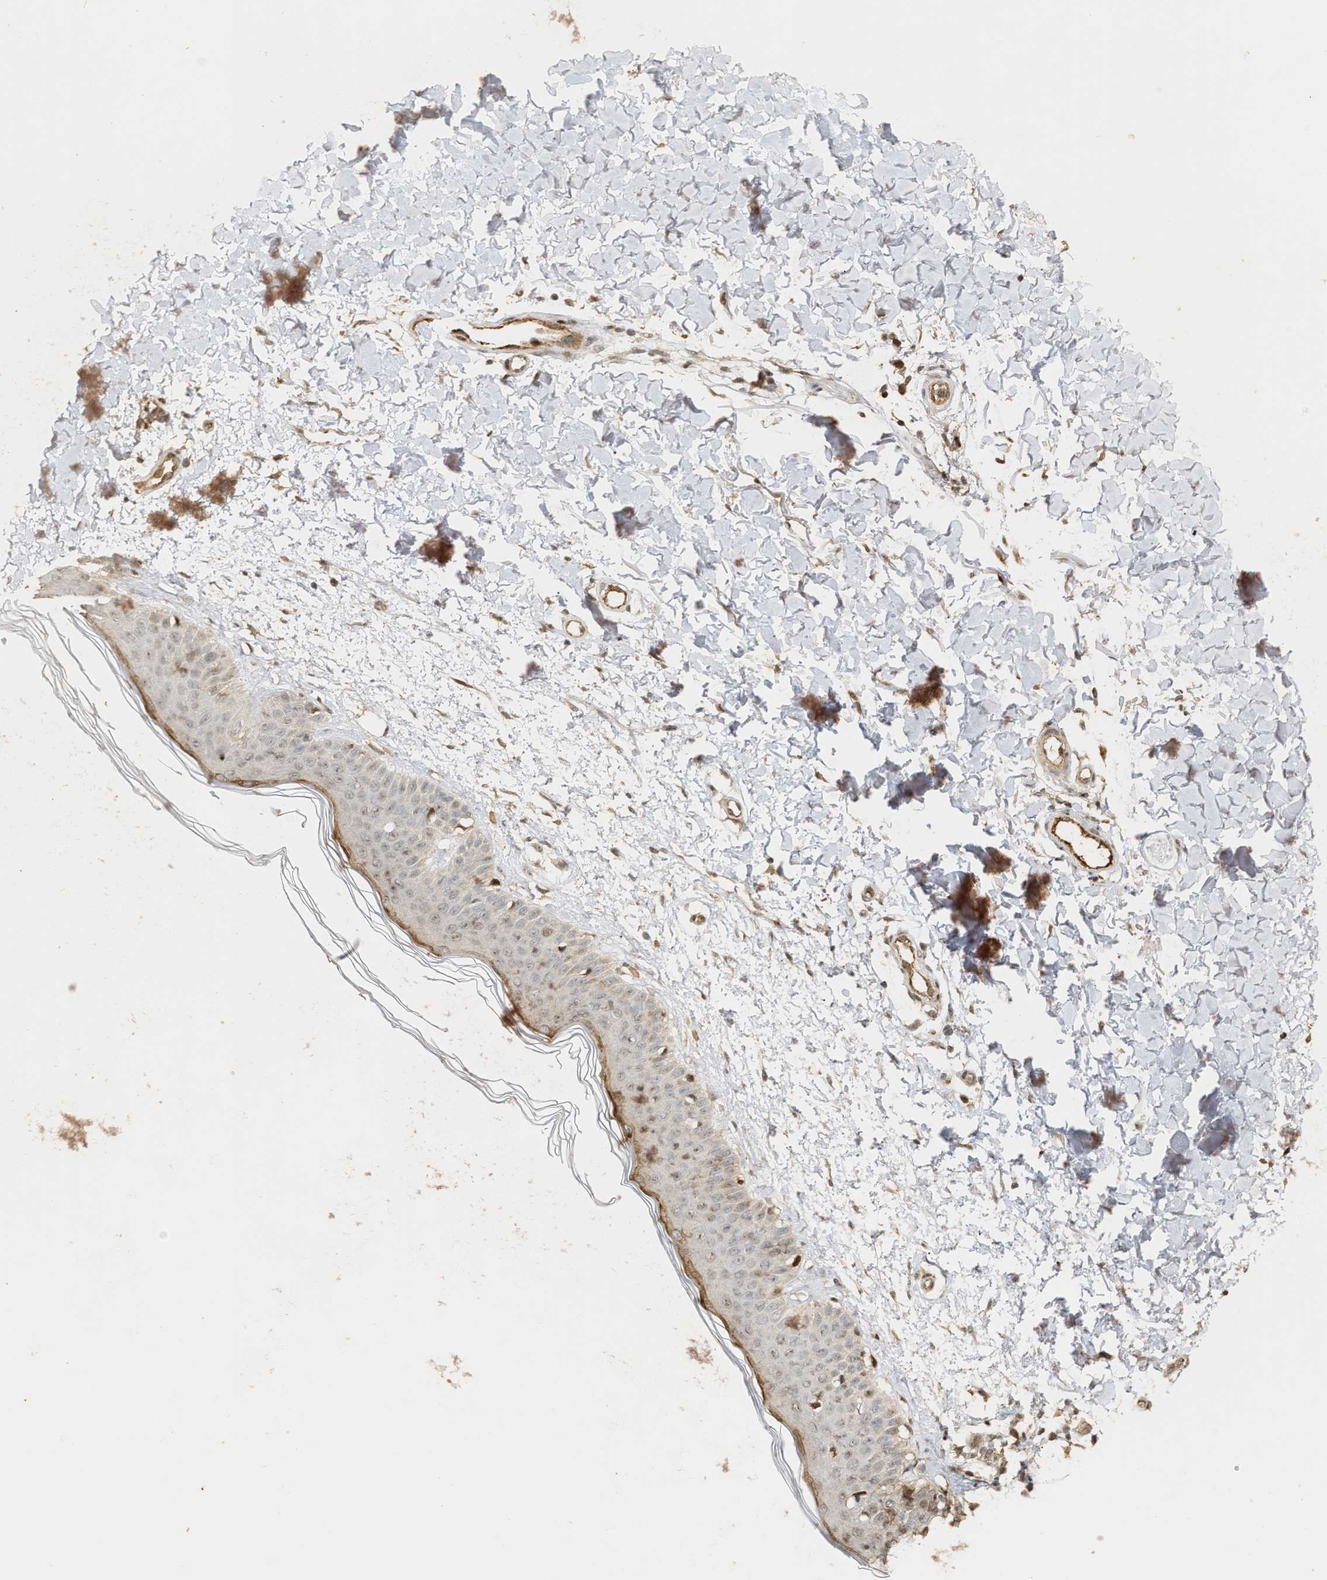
{"staining": {"intensity": "moderate", "quantity": ">75%", "location": "cytoplasmic/membranous,nuclear"}, "tissue": "skin", "cell_type": "Fibroblasts", "image_type": "normal", "snomed": [{"axis": "morphology", "description": "Normal tissue, NOS"}, {"axis": "morphology", "description": "Malignant melanoma, NOS"}, {"axis": "topography", "description": "Skin"}], "caption": "Moderate cytoplasmic/membranous,nuclear staining for a protein is seen in approximately >75% of fibroblasts of unremarkable skin using IHC.", "gene": "ZFAND5", "patient": {"sex": "male", "age": 83}}